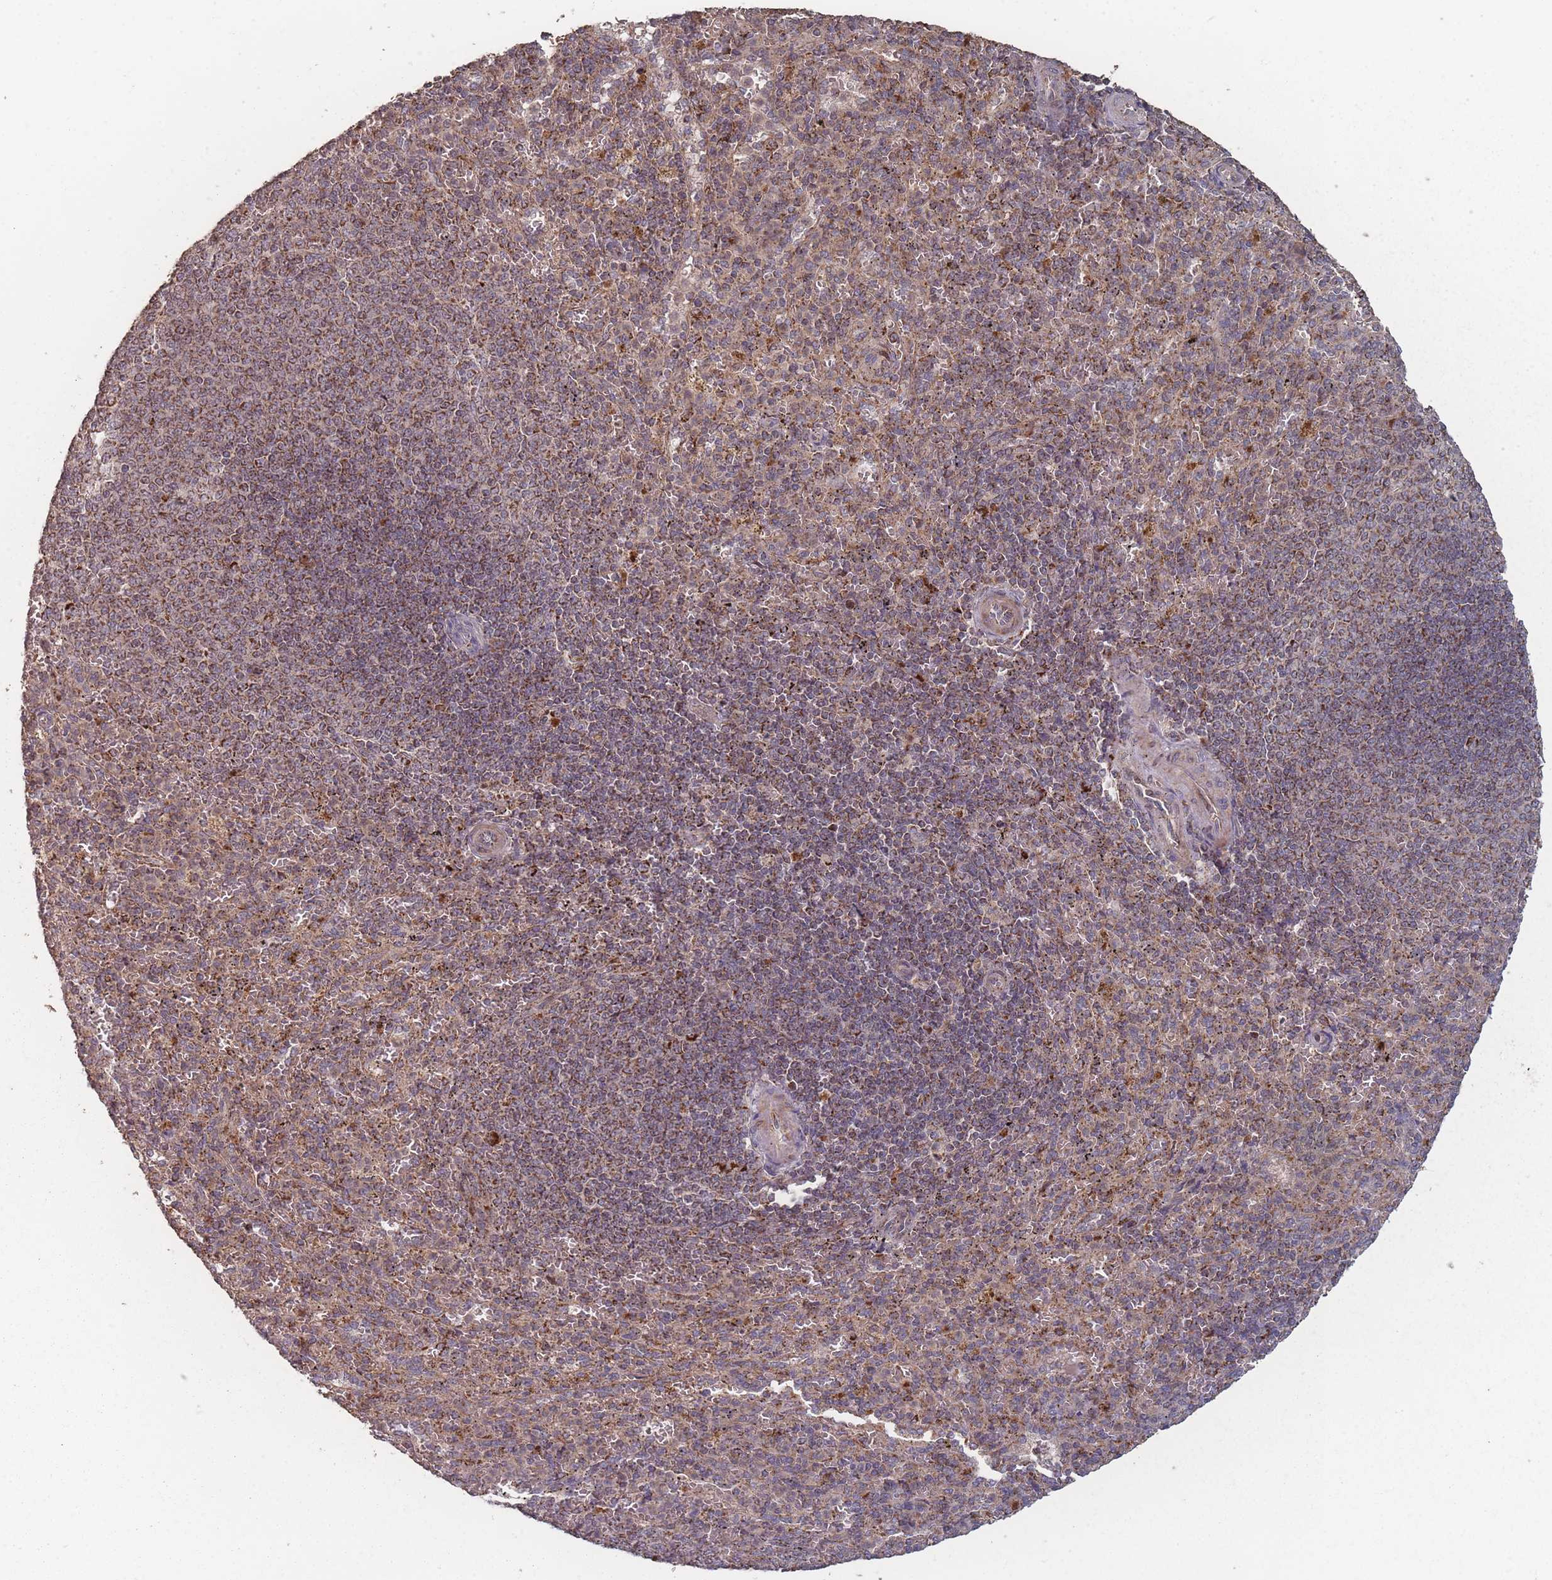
{"staining": {"intensity": "moderate", "quantity": "25%-75%", "location": "cytoplasmic/membranous"}, "tissue": "spleen", "cell_type": "Cells in red pulp", "image_type": "normal", "snomed": [{"axis": "morphology", "description": "Normal tissue, NOS"}, {"axis": "topography", "description": "Spleen"}], "caption": "Moderate cytoplasmic/membranous protein expression is appreciated in about 25%-75% of cells in red pulp in spleen. (DAB (3,3'-diaminobenzidine) = brown stain, brightfield microscopy at high magnification).", "gene": "LYRM7", "patient": {"sex": "female", "age": 21}}